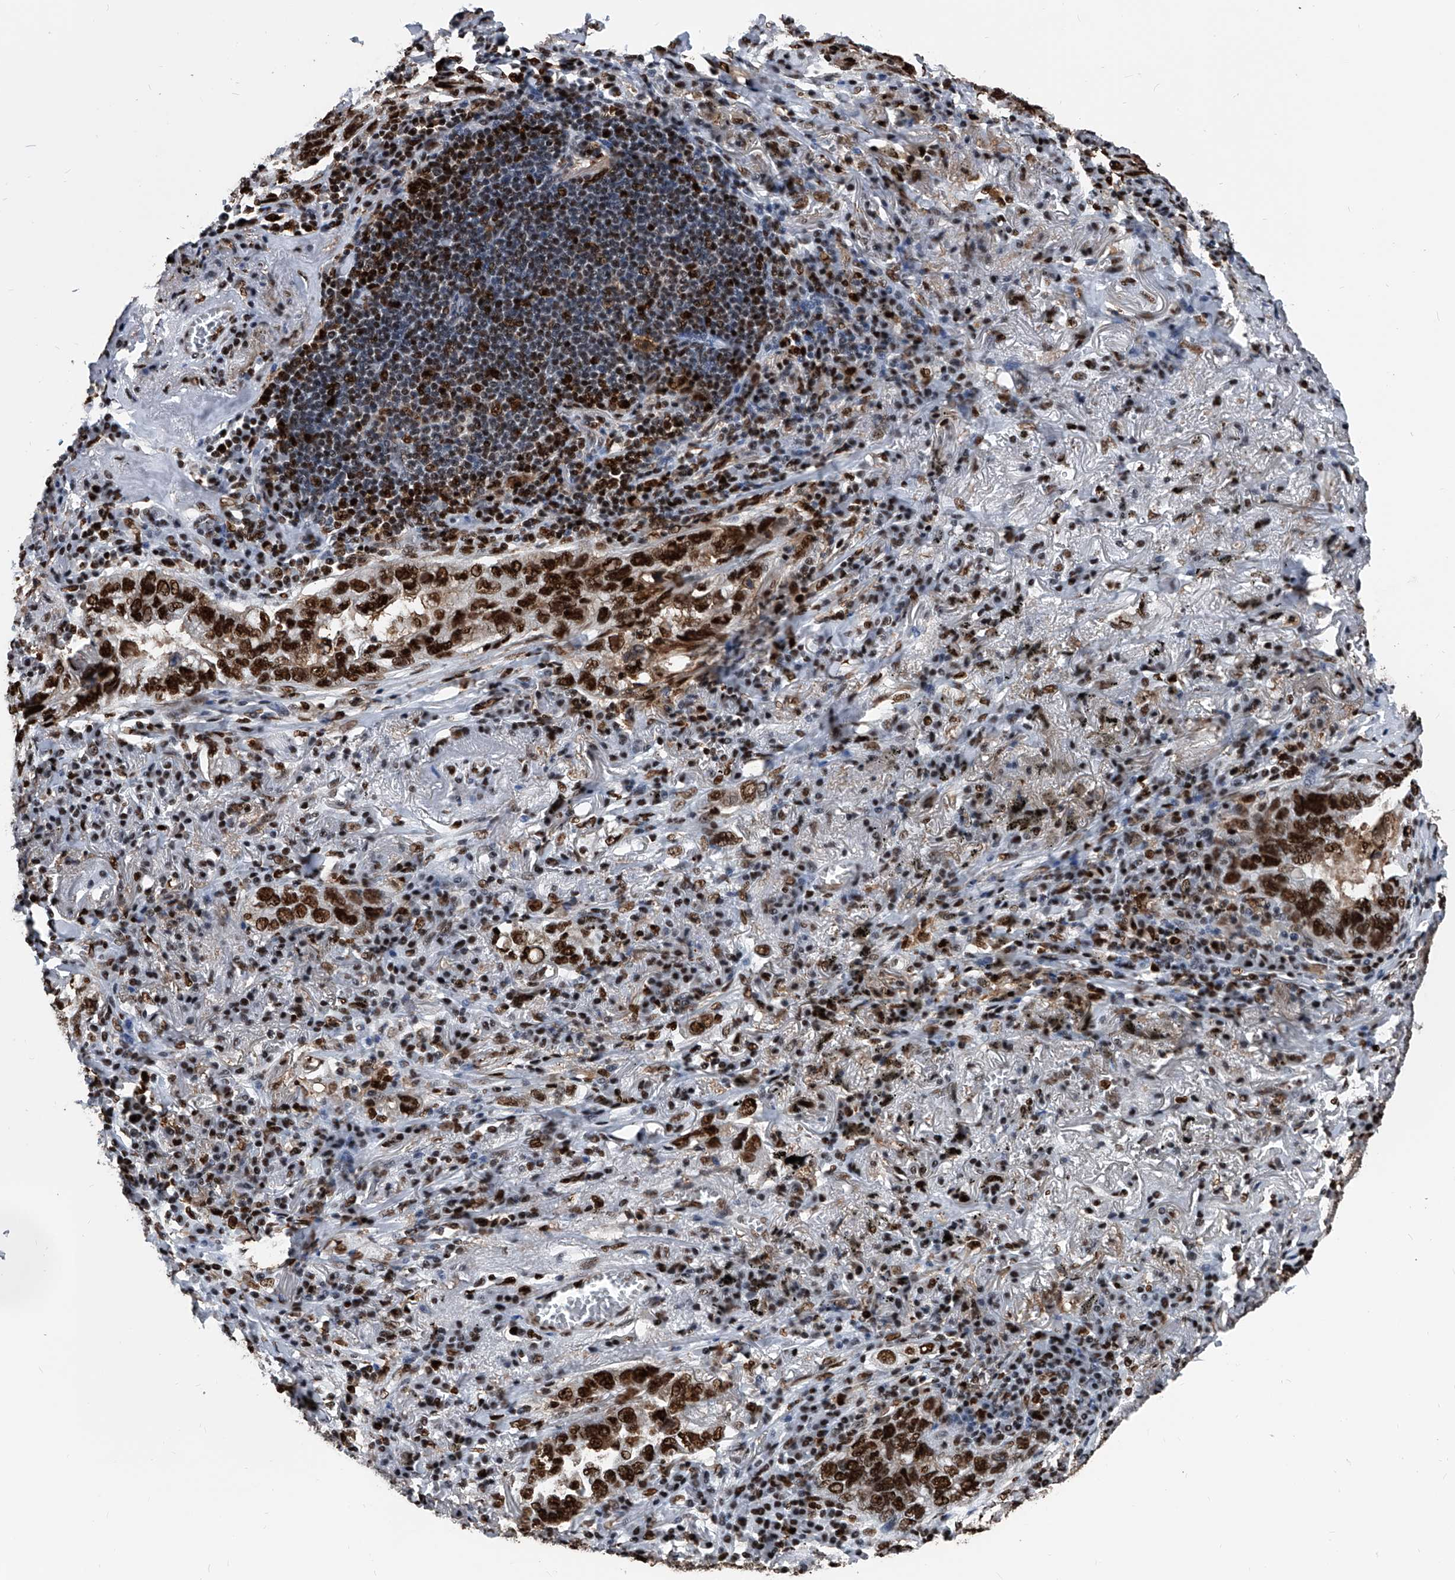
{"staining": {"intensity": "strong", "quantity": ">75%", "location": "nuclear"}, "tissue": "lung cancer", "cell_type": "Tumor cells", "image_type": "cancer", "snomed": [{"axis": "morphology", "description": "Adenocarcinoma, NOS"}, {"axis": "topography", "description": "Lung"}], "caption": "Immunohistochemistry of human lung cancer exhibits high levels of strong nuclear staining in approximately >75% of tumor cells.", "gene": "FKBP5", "patient": {"sex": "male", "age": 65}}